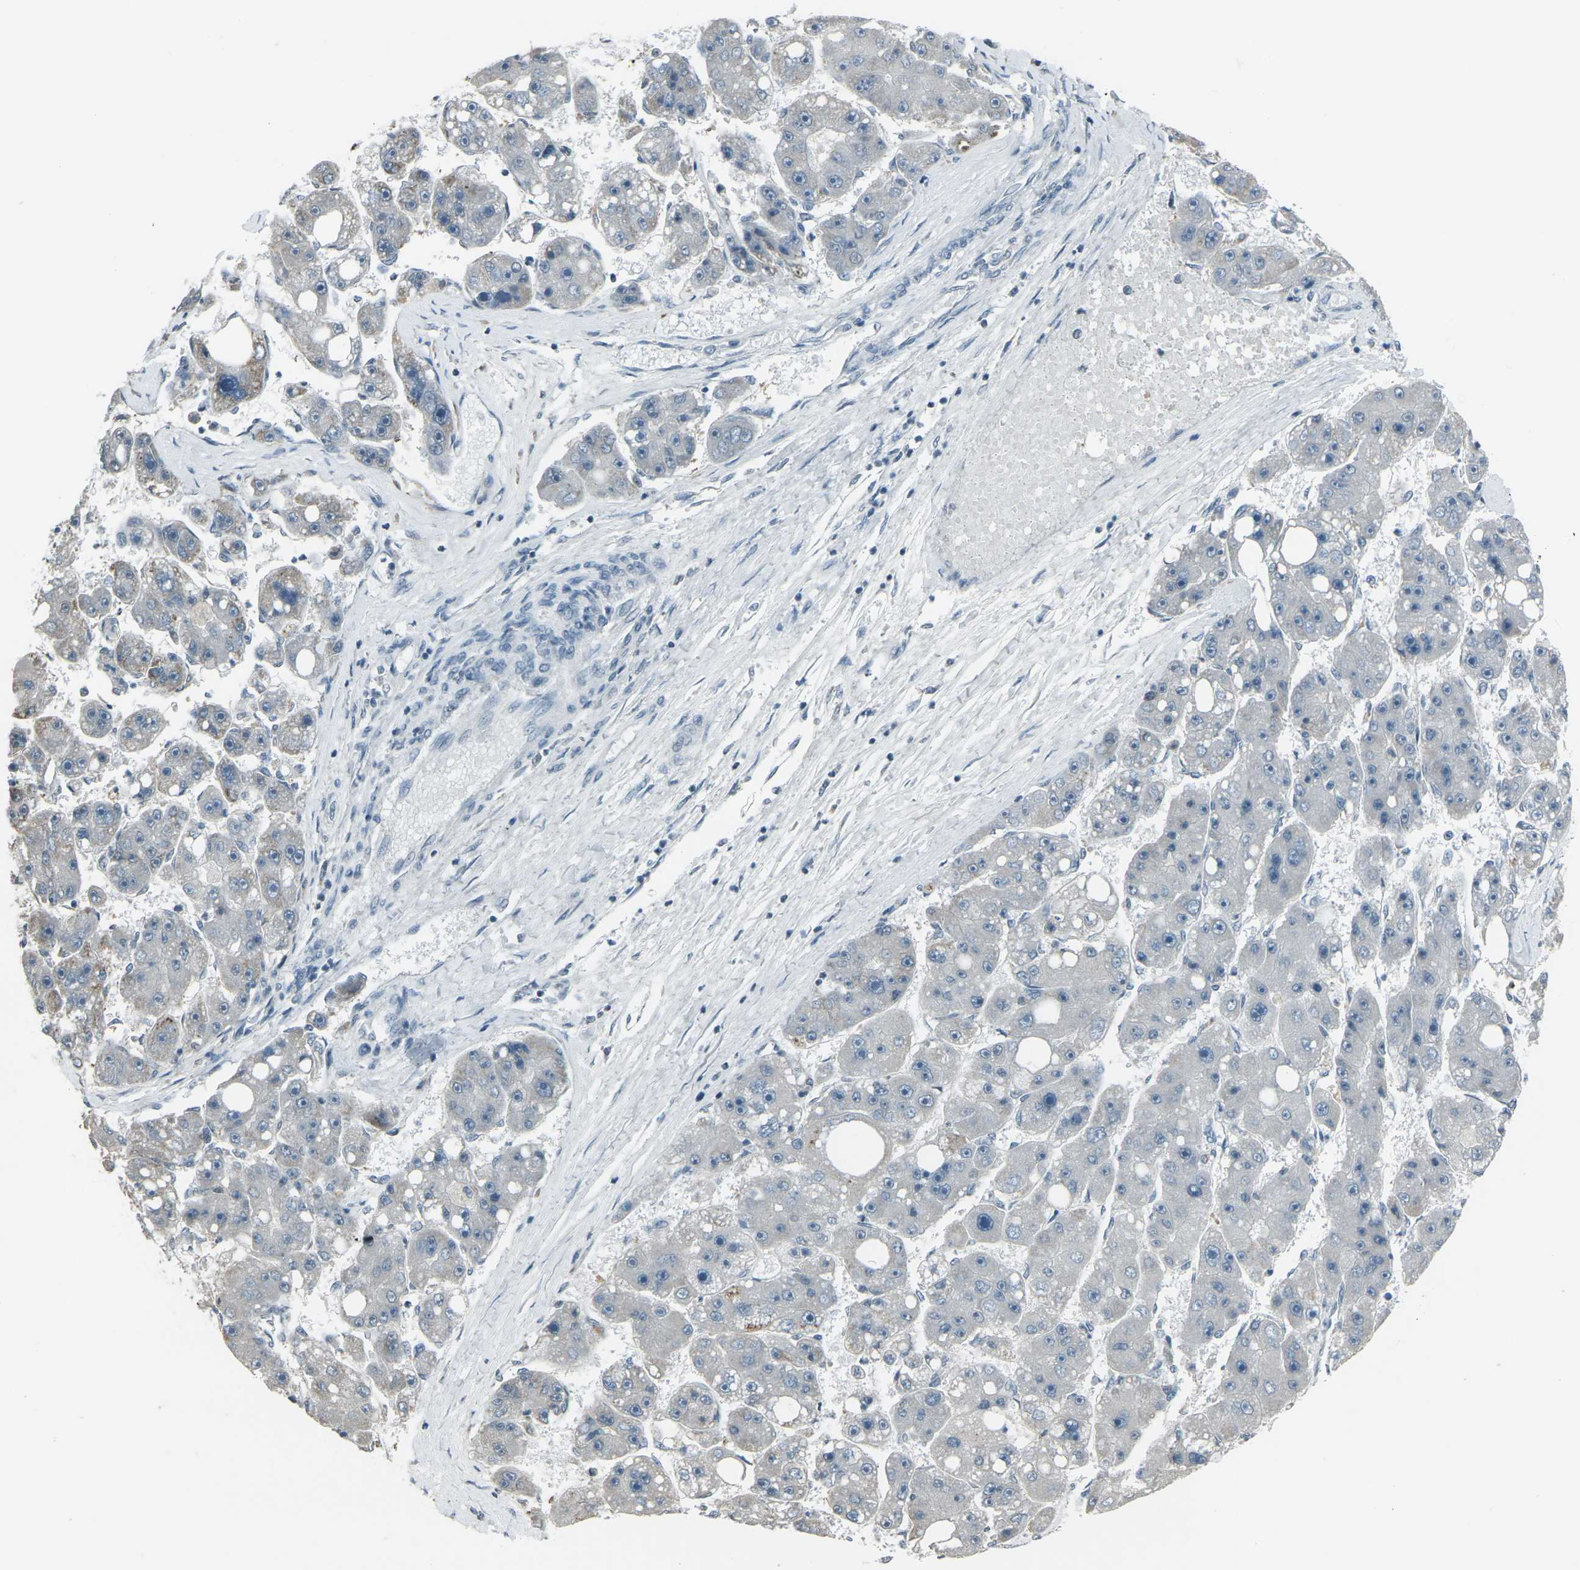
{"staining": {"intensity": "negative", "quantity": "none", "location": "none"}, "tissue": "liver cancer", "cell_type": "Tumor cells", "image_type": "cancer", "snomed": [{"axis": "morphology", "description": "Carcinoma, Hepatocellular, NOS"}, {"axis": "topography", "description": "Liver"}], "caption": "High magnification brightfield microscopy of liver cancer (hepatocellular carcinoma) stained with DAB (brown) and counterstained with hematoxylin (blue): tumor cells show no significant positivity.", "gene": "H2BC1", "patient": {"sex": "female", "age": 61}}